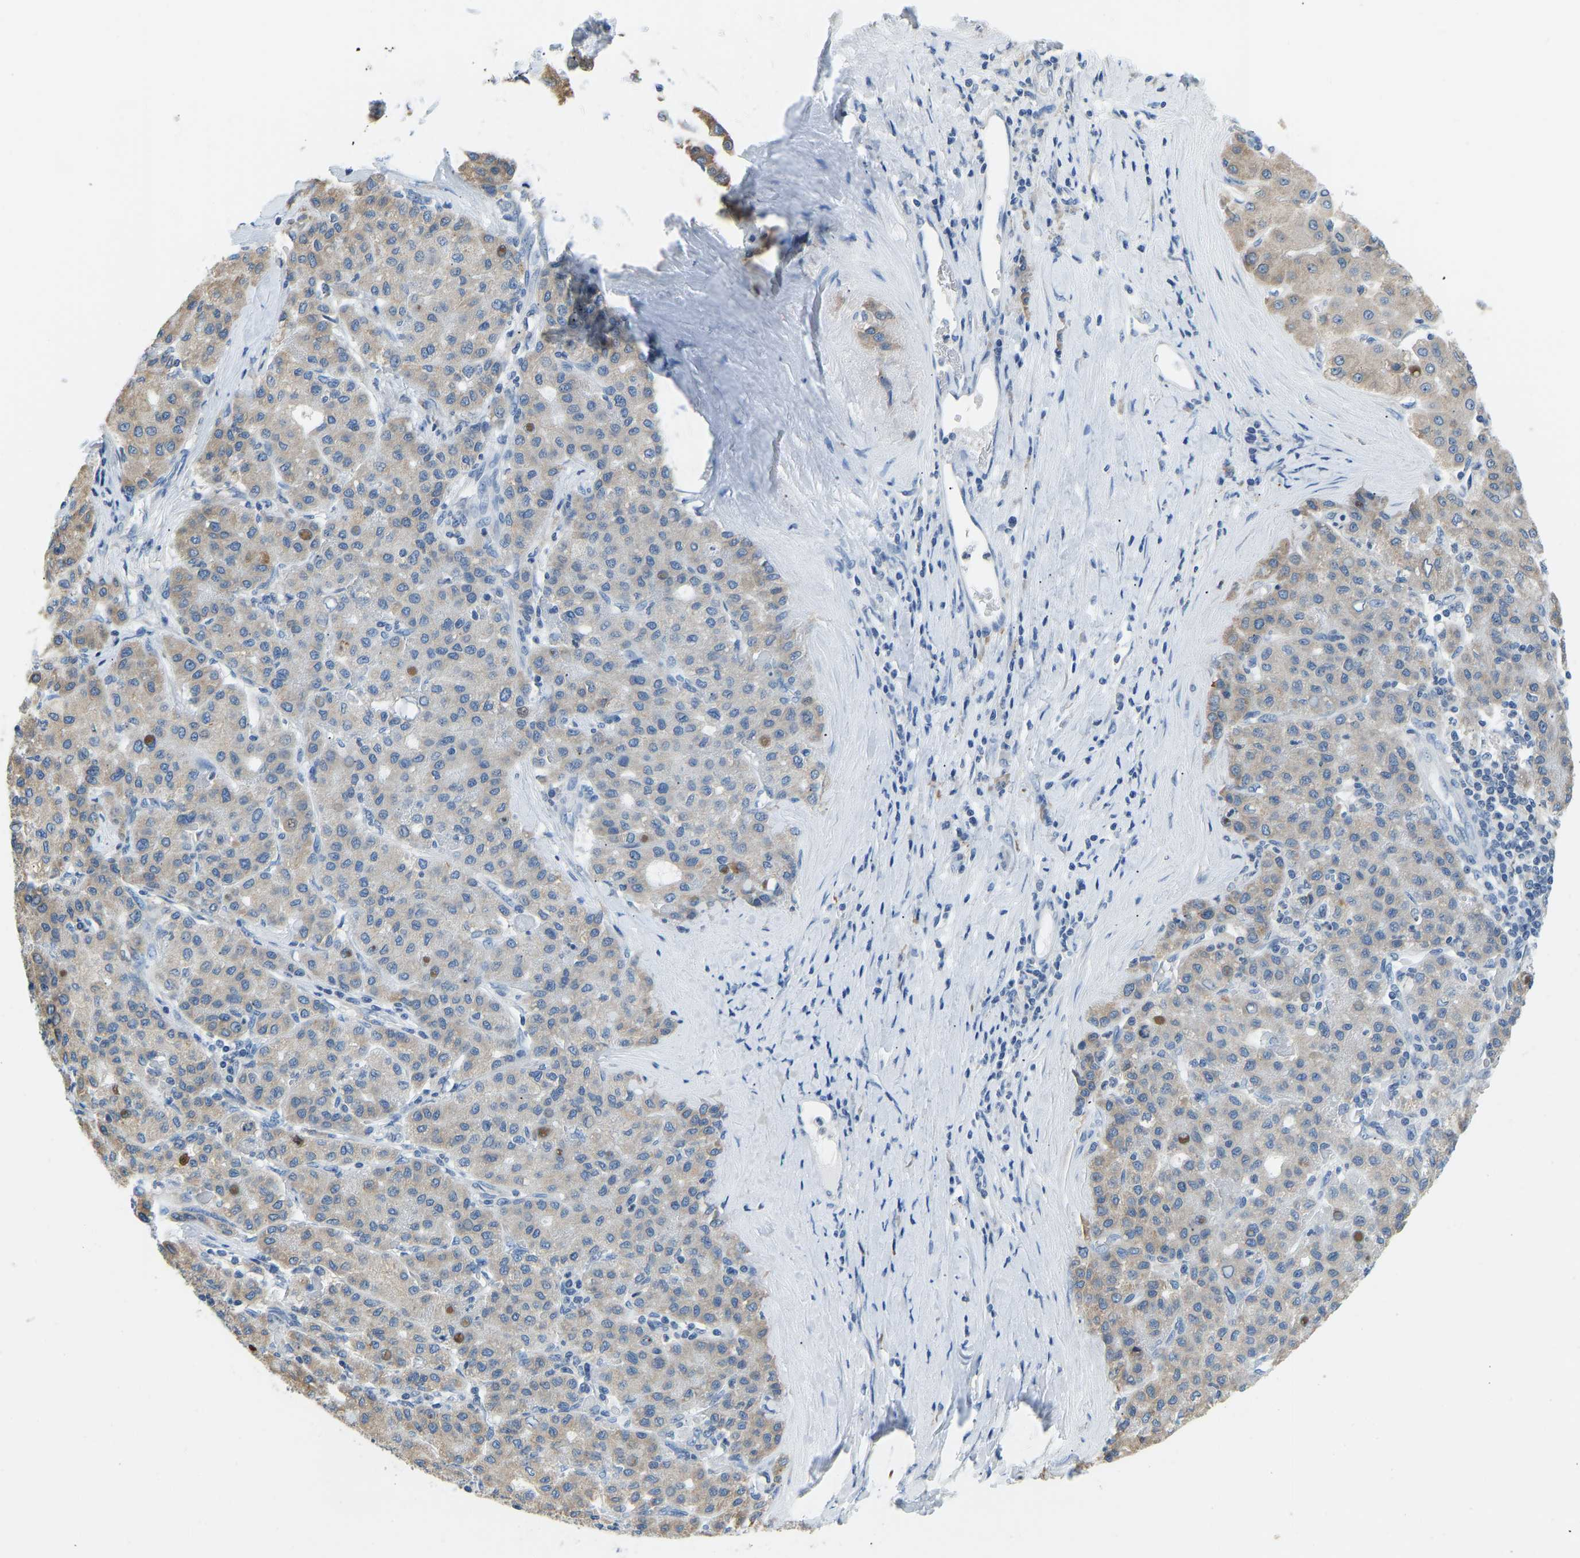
{"staining": {"intensity": "weak", "quantity": "25%-75%", "location": "cytoplasmic/membranous"}, "tissue": "liver cancer", "cell_type": "Tumor cells", "image_type": "cancer", "snomed": [{"axis": "morphology", "description": "Carcinoma, Hepatocellular, NOS"}, {"axis": "topography", "description": "Liver"}], "caption": "High-power microscopy captured an immunohistochemistry (IHC) histopathology image of liver cancer, revealing weak cytoplasmic/membranous expression in approximately 25%-75% of tumor cells.", "gene": "VRK1", "patient": {"sex": "male", "age": 65}}